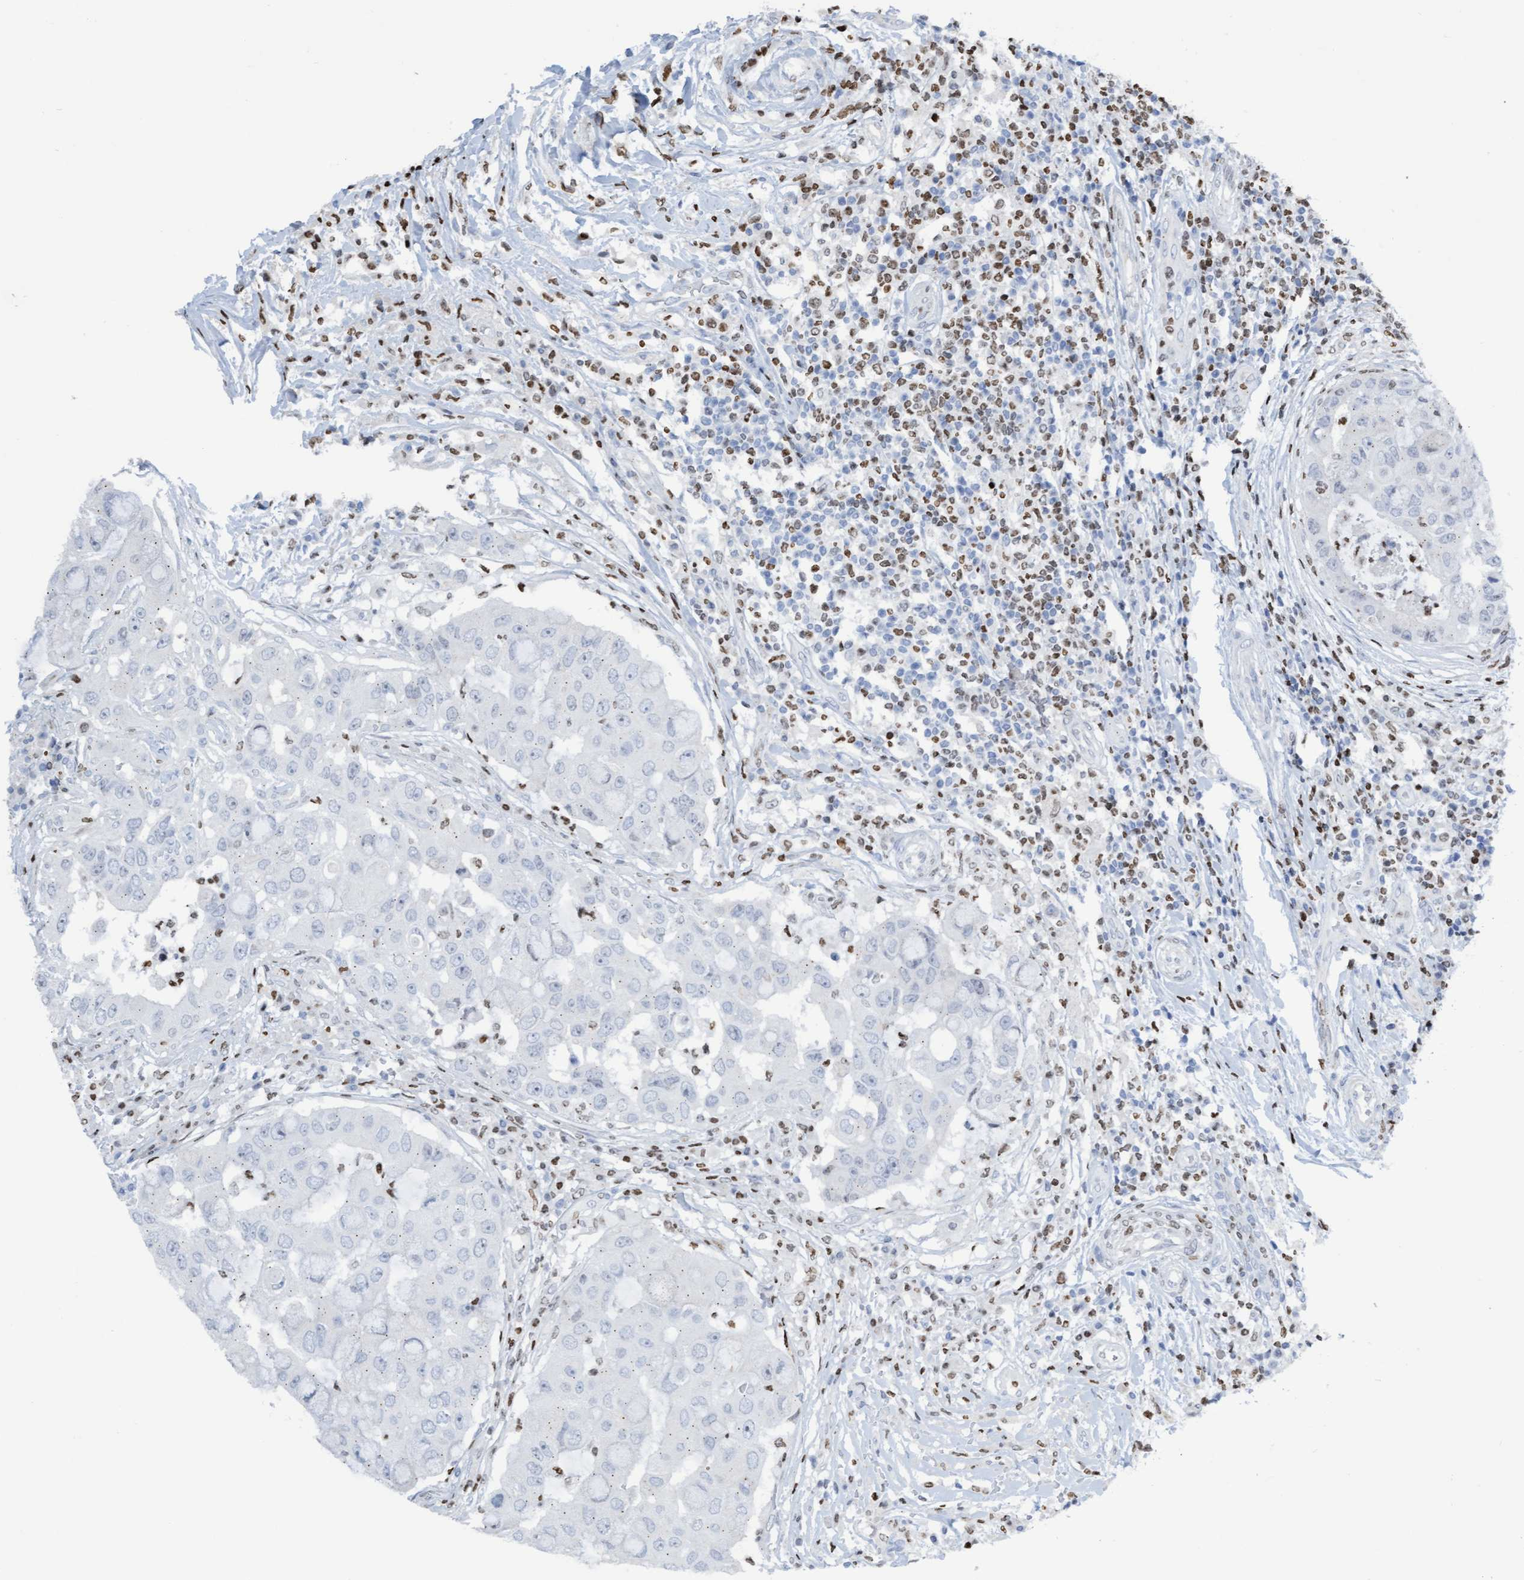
{"staining": {"intensity": "negative", "quantity": "none", "location": "none"}, "tissue": "breast cancer", "cell_type": "Tumor cells", "image_type": "cancer", "snomed": [{"axis": "morphology", "description": "Duct carcinoma"}, {"axis": "topography", "description": "Breast"}], "caption": "A histopathology image of breast cancer stained for a protein shows no brown staining in tumor cells.", "gene": "CBX2", "patient": {"sex": "female", "age": 27}}